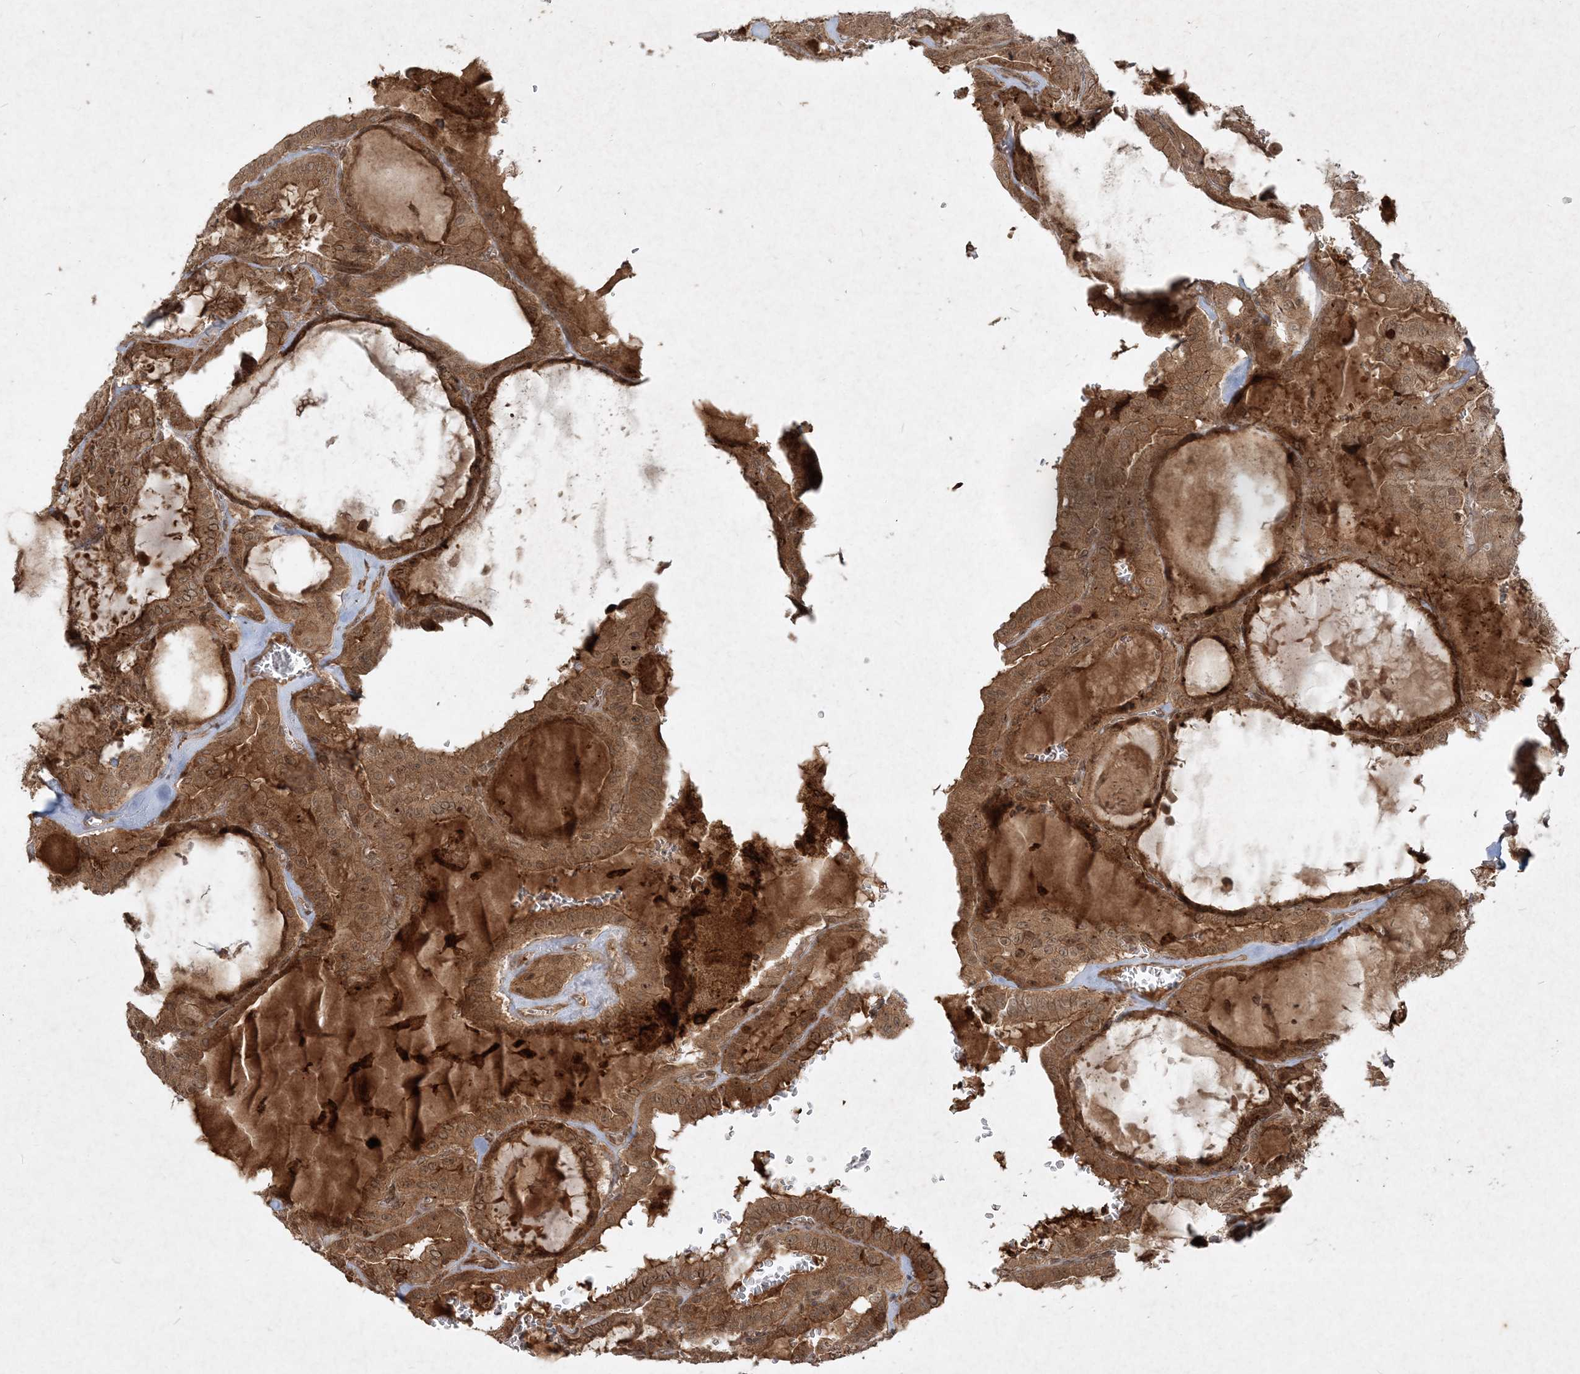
{"staining": {"intensity": "moderate", "quantity": ">75%", "location": "cytoplasmic/membranous"}, "tissue": "thyroid cancer", "cell_type": "Tumor cells", "image_type": "cancer", "snomed": [{"axis": "morphology", "description": "Papillary adenocarcinoma, NOS"}, {"axis": "topography", "description": "Thyroid gland"}], "caption": "Immunohistochemical staining of thyroid cancer (papillary adenocarcinoma) shows moderate cytoplasmic/membranous protein positivity in approximately >75% of tumor cells.", "gene": "NARS1", "patient": {"sex": "male", "age": 52}}